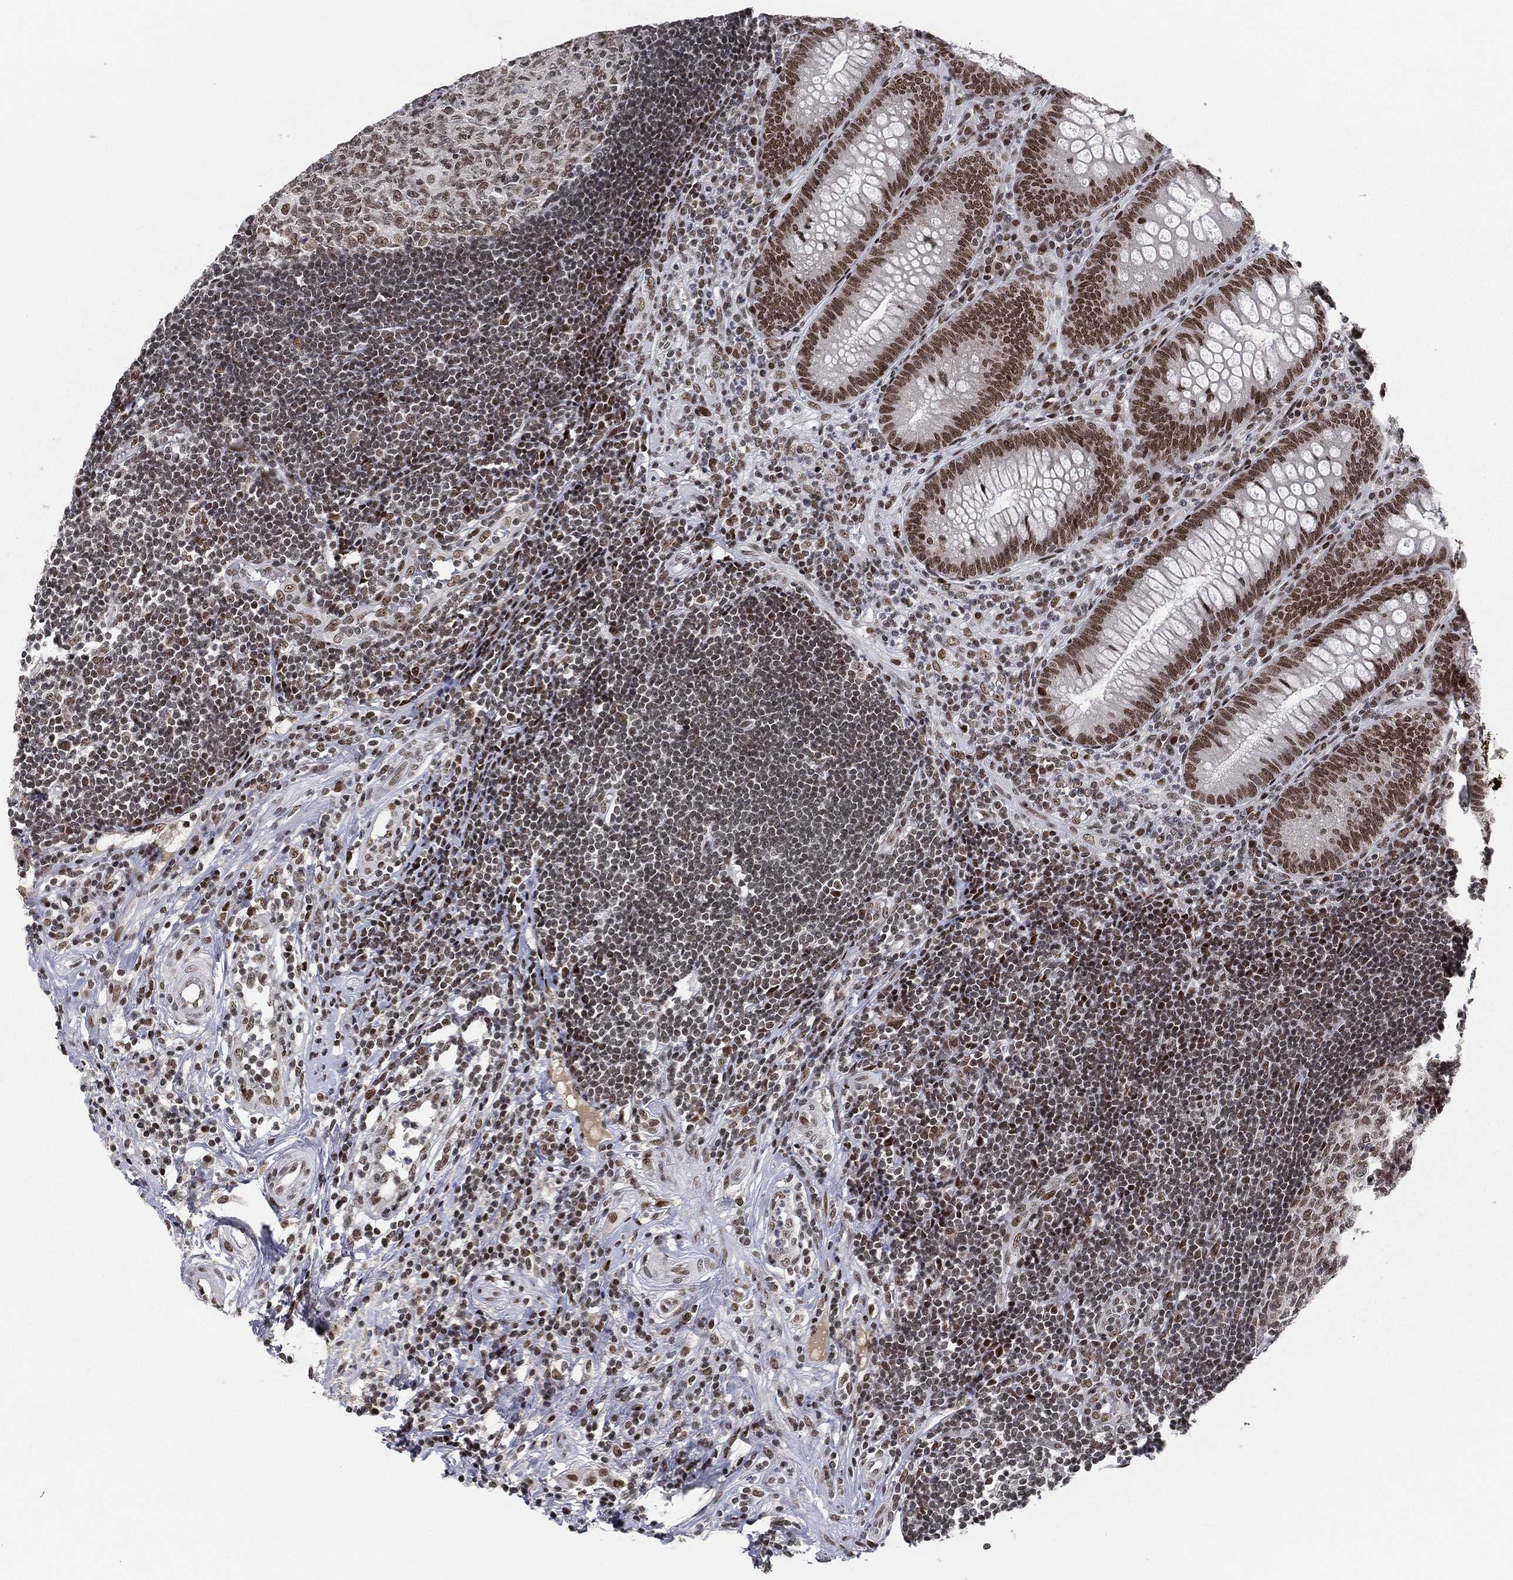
{"staining": {"intensity": "strong", "quantity": ">75%", "location": "nuclear"}, "tissue": "appendix", "cell_type": "Glandular cells", "image_type": "normal", "snomed": [{"axis": "morphology", "description": "Normal tissue, NOS"}, {"axis": "morphology", "description": "Inflammation, NOS"}, {"axis": "topography", "description": "Appendix"}], "caption": "IHC histopathology image of benign appendix: human appendix stained using IHC demonstrates high levels of strong protein expression localized specifically in the nuclear of glandular cells, appearing as a nuclear brown color.", "gene": "RTF1", "patient": {"sex": "male", "age": 16}}